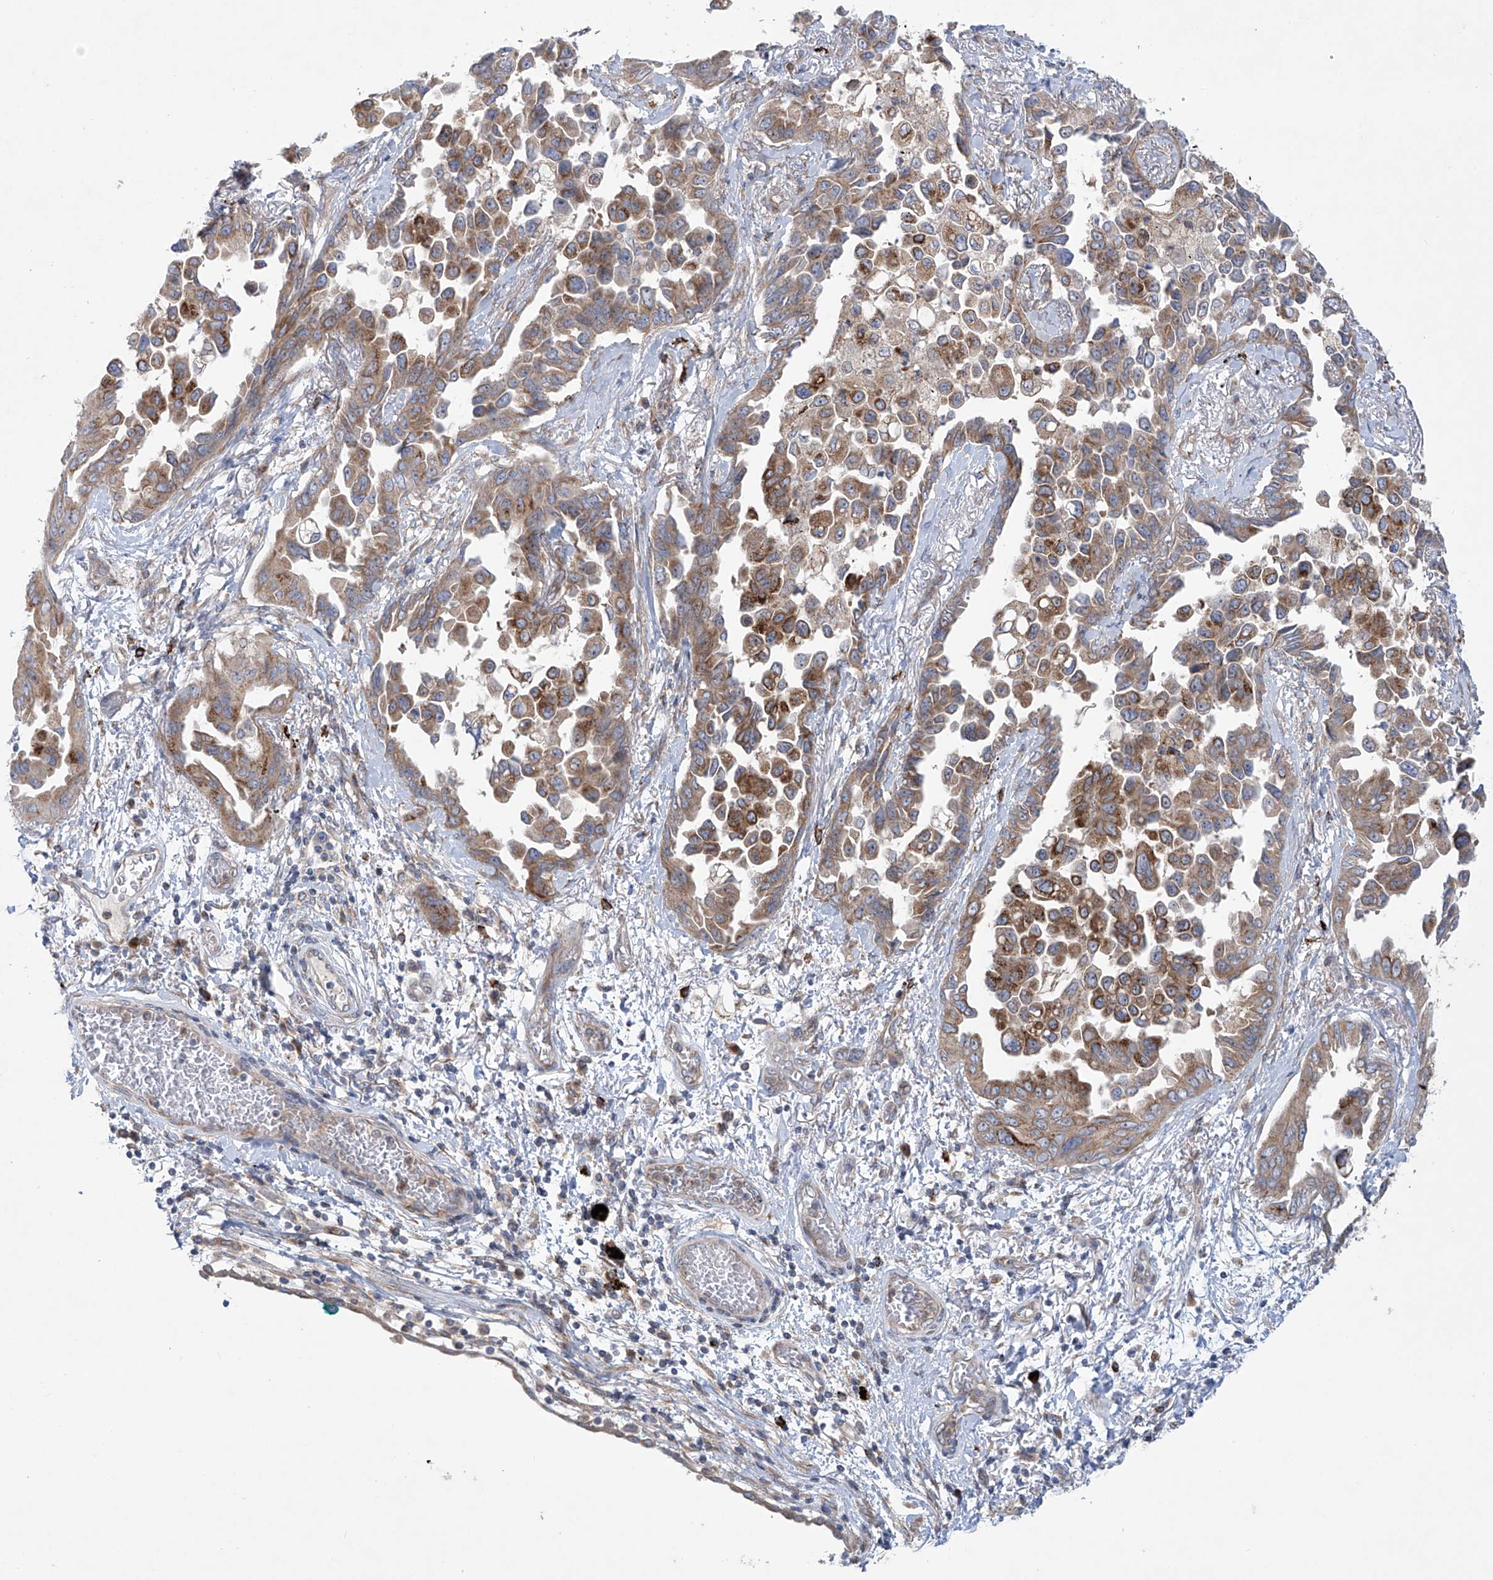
{"staining": {"intensity": "moderate", "quantity": ">75%", "location": "cytoplasmic/membranous"}, "tissue": "lung cancer", "cell_type": "Tumor cells", "image_type": "cancer", "snomed": [{"axis": "morphology", "description": "Adenocarcinoma, NOS"}, {"axis": "topography", "description": "Lung"}], "caption": "A micrograph showing moderate cytoplasmic/membranous staining in approximately >75% of tumor cells in lung adenocarcinoma, as visualized by brown immunohistochemical staining.", "gene": "KLC4", "patient": {"sex": "female", "age": 67}}